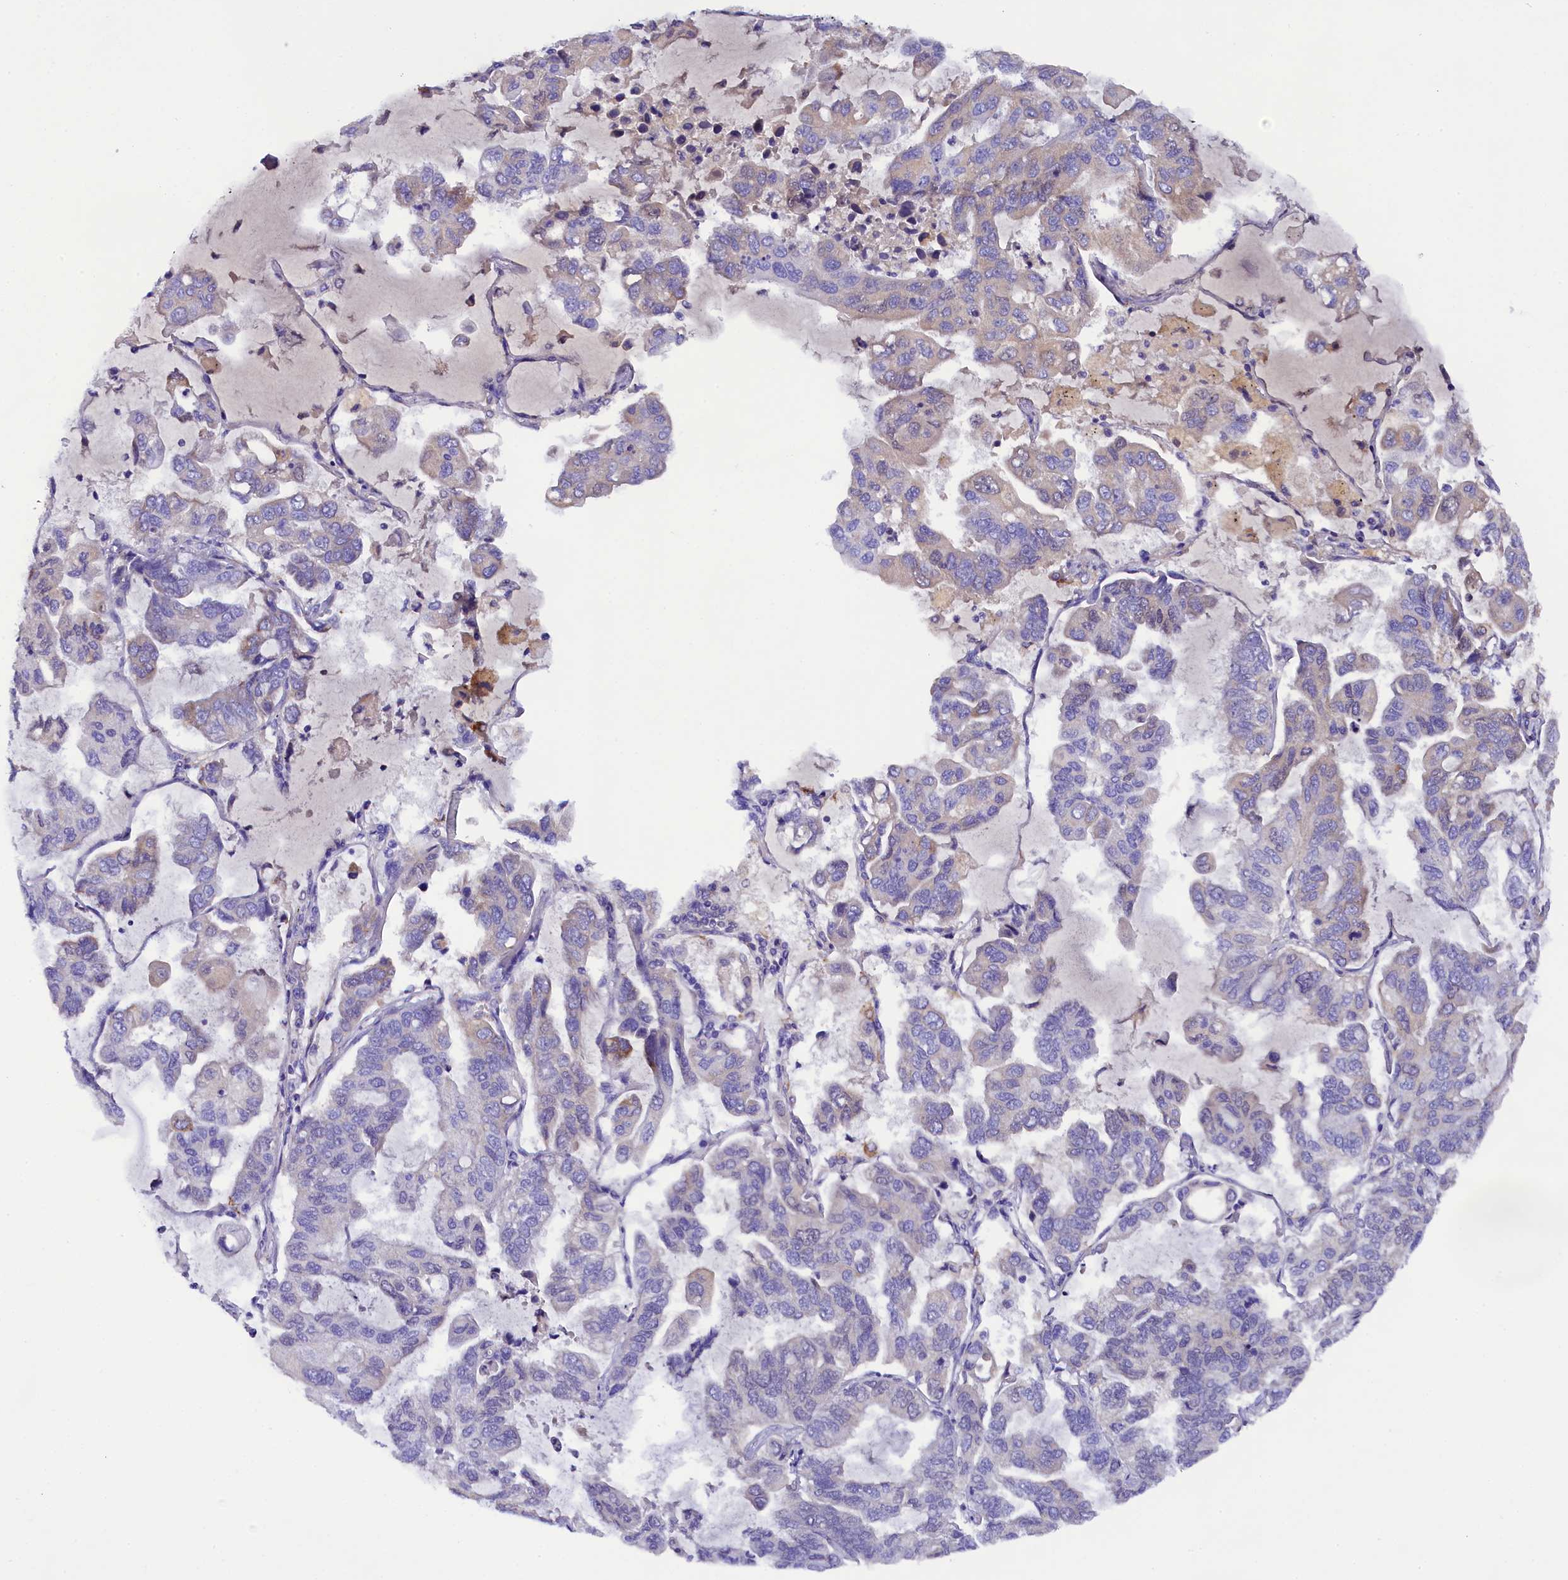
{"staining": {"intensity": "weak", "quantity": "<25%", "location": "cytoplasmic/membranous"}, "tissue": "lung cancer", "cell_type": "Tumor cells", "image_type": "cancer", "snomed": [{"axis": "morphology", "description": "Adenocarcinoma, NOS"}, {"axis": "topography", "description": "Lung"}], "caption": "This is a photomicrograph of immunohistochemistry staining of lung adenocarcinoma, which shows no positivity in tumor cells.", "gene": "SOD3", "patient": {"sex": "male", "age": 64}}